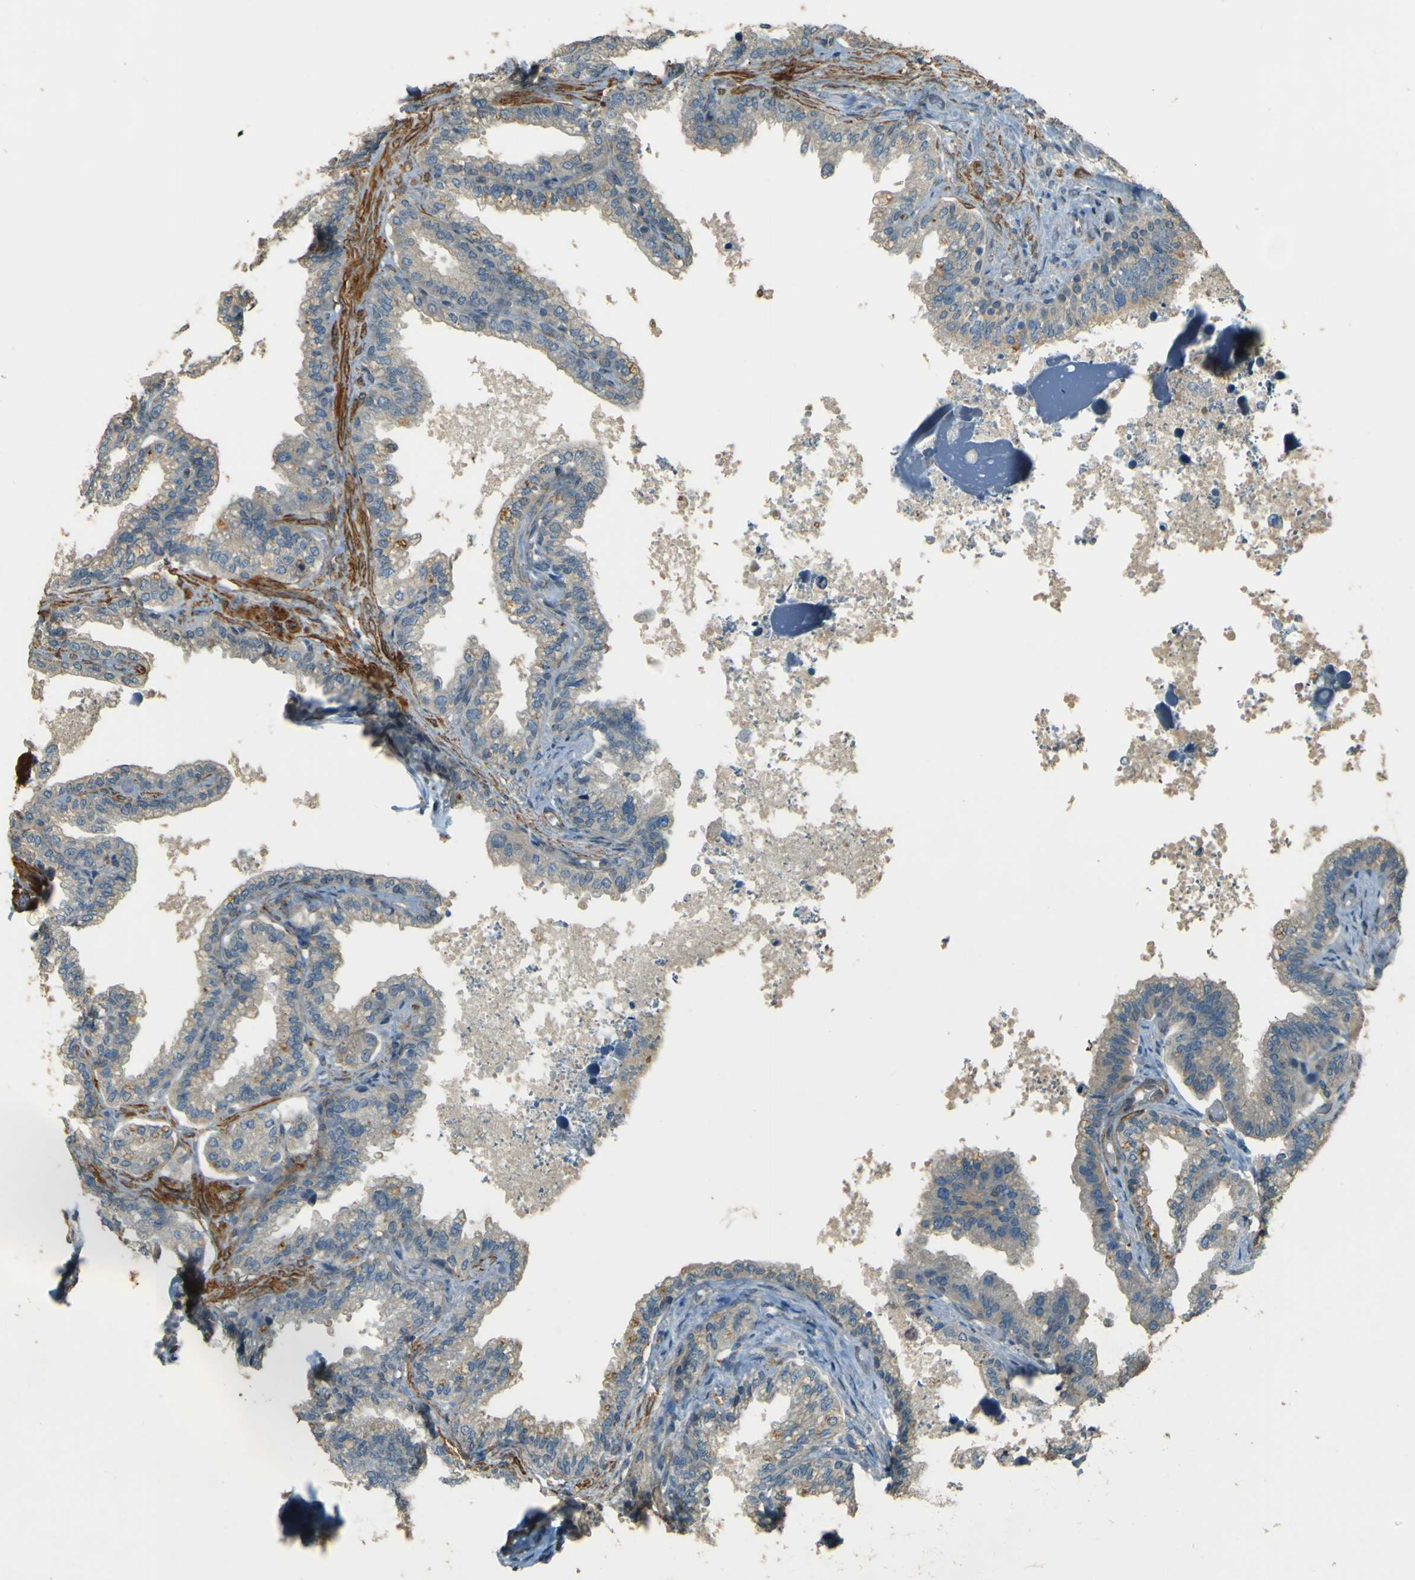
{"staining": {"intensity": "weak", "quantity": "<25%", "location": "cytoplasmic/membranous"}, "tissue": "seminal vesicle", "cell_type": "Glandular cells", "image_type": "normal", "snomed": [{"axis": "morphology", "description": "Normal tissue, NOS"}, {"axis": "topography", "description": "Seminal veicle"}], "caption": "Glandular cells are negative for brown protein staining in normal seminal vesicle. Brightfield microscopy of IHC stained with DAB (3,3'-diaminobenzidine) (brown) and hematoxylin (blue), captured at high magnification.", "gene": "NEXN", "patient": {"sex": "male", "age": 46}}